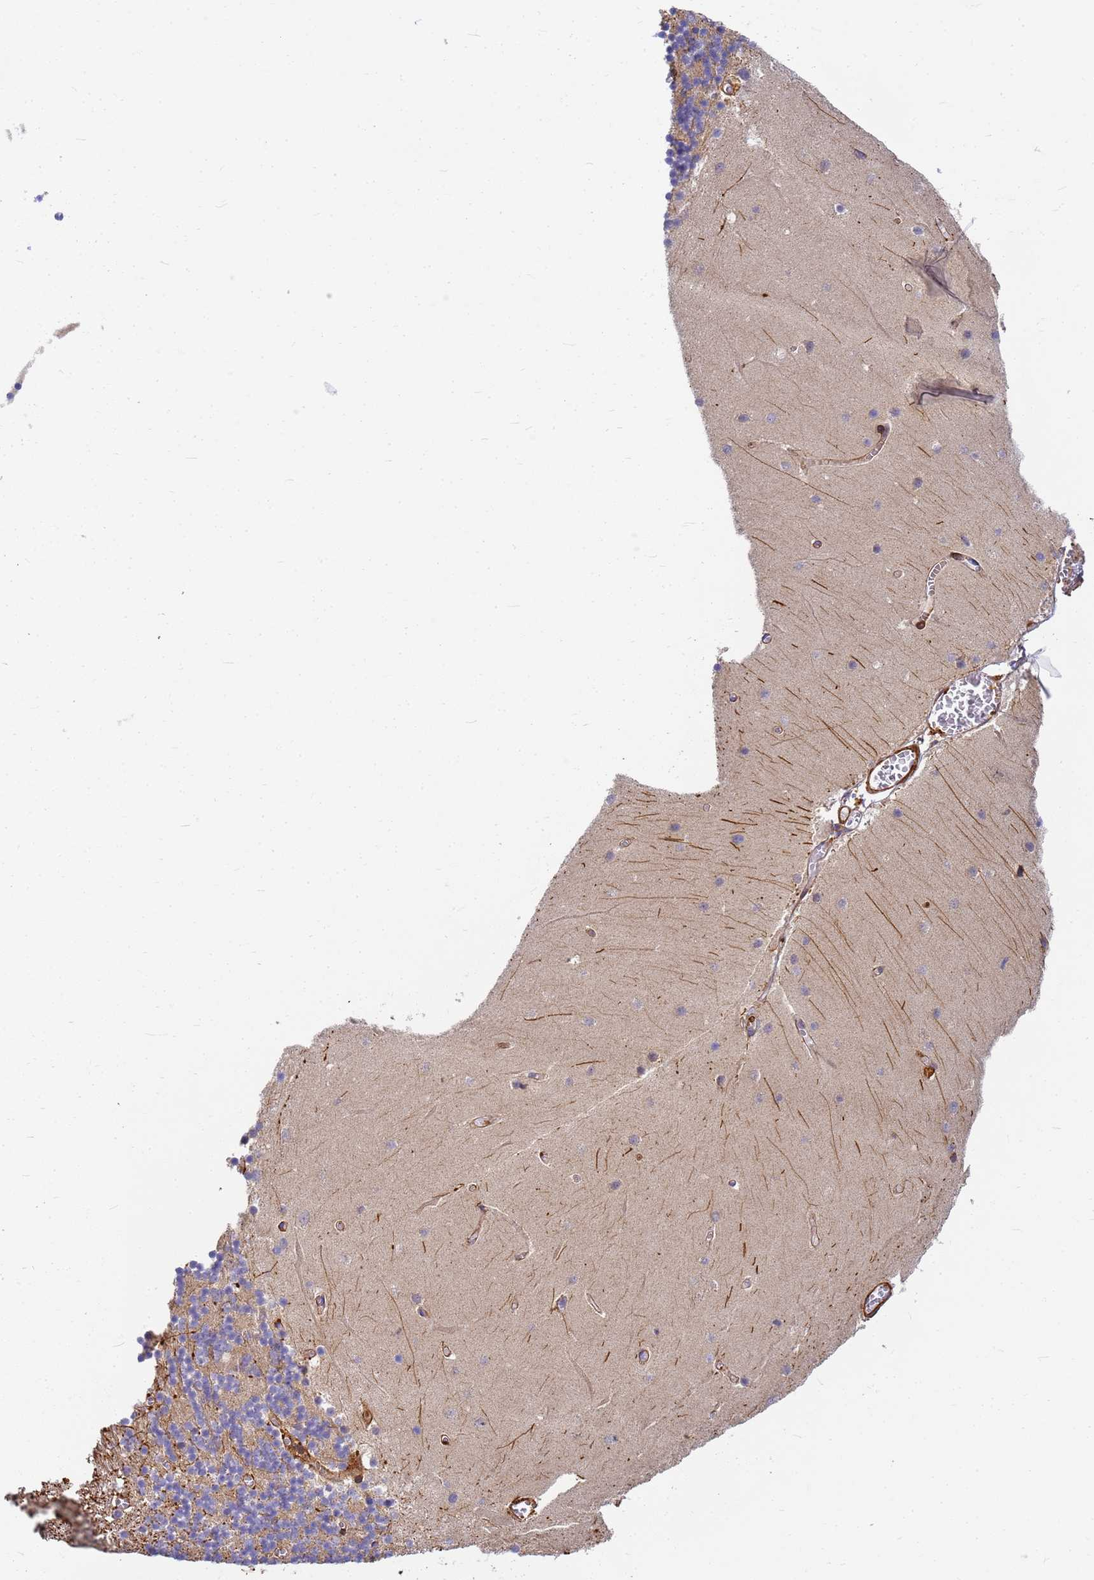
{"staining": {"intensity": "weak", "quantity": ">75%", "location": "cytoplasmic/membranous"}, "tissue": "cerebellum", "cell_type": "Cells in granular layer", "image_type": "normal", "snomed": [{"axis": "morphology", "description": "Normal tissue, NOS"}, {"axis": "topography", "description": "Cerebellum"}], "caption": "Weak cytoplasmic/membranous protein positivity is identified in approximately >75% of cells in granular layer in cerebellum.", "gene": "C2CD5", "patient": {"sex": "female", "age": 28}}